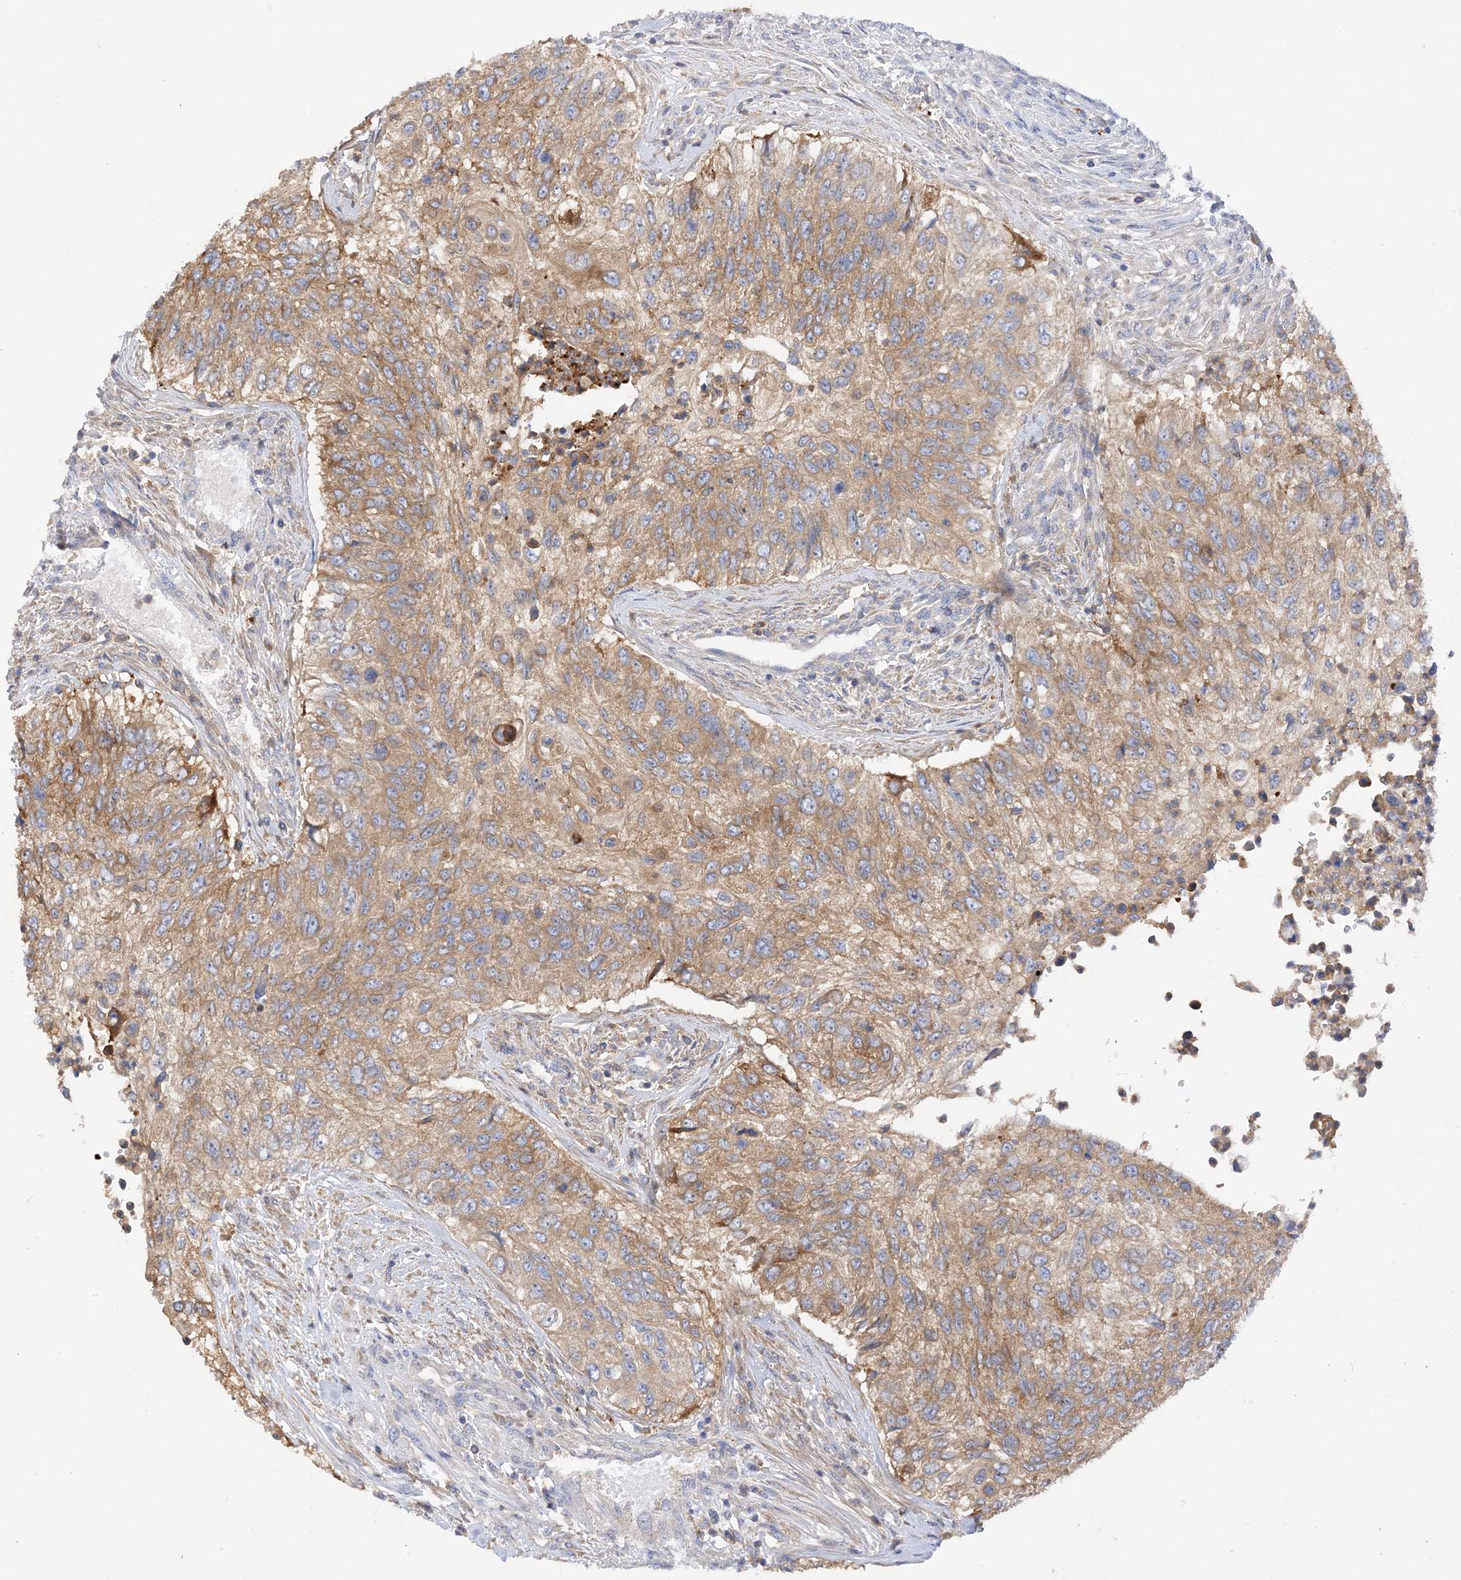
{"staining": {"intensity": "moderate", "quantity": ">75%", "location": "cytoplasmic/membranous"}, "tissue": "urothelial cancer", "cell_type": "Tumor cells", "image_type": "cancer", "snomed": [{"axis": "morphology", "description": "Urothelial carcinoma, High grade"}, {"axis": "topography", "description": "Urinary bladder"}], "caption": "An image showing moderate cytoplasmic/membranous positivity in approximately >75% of tumor cells in urothelial cancer, as visualized by brown immunohistochemical staining.", "gene": "ARV1", "patient": {"sex": "female", "age": 60}}